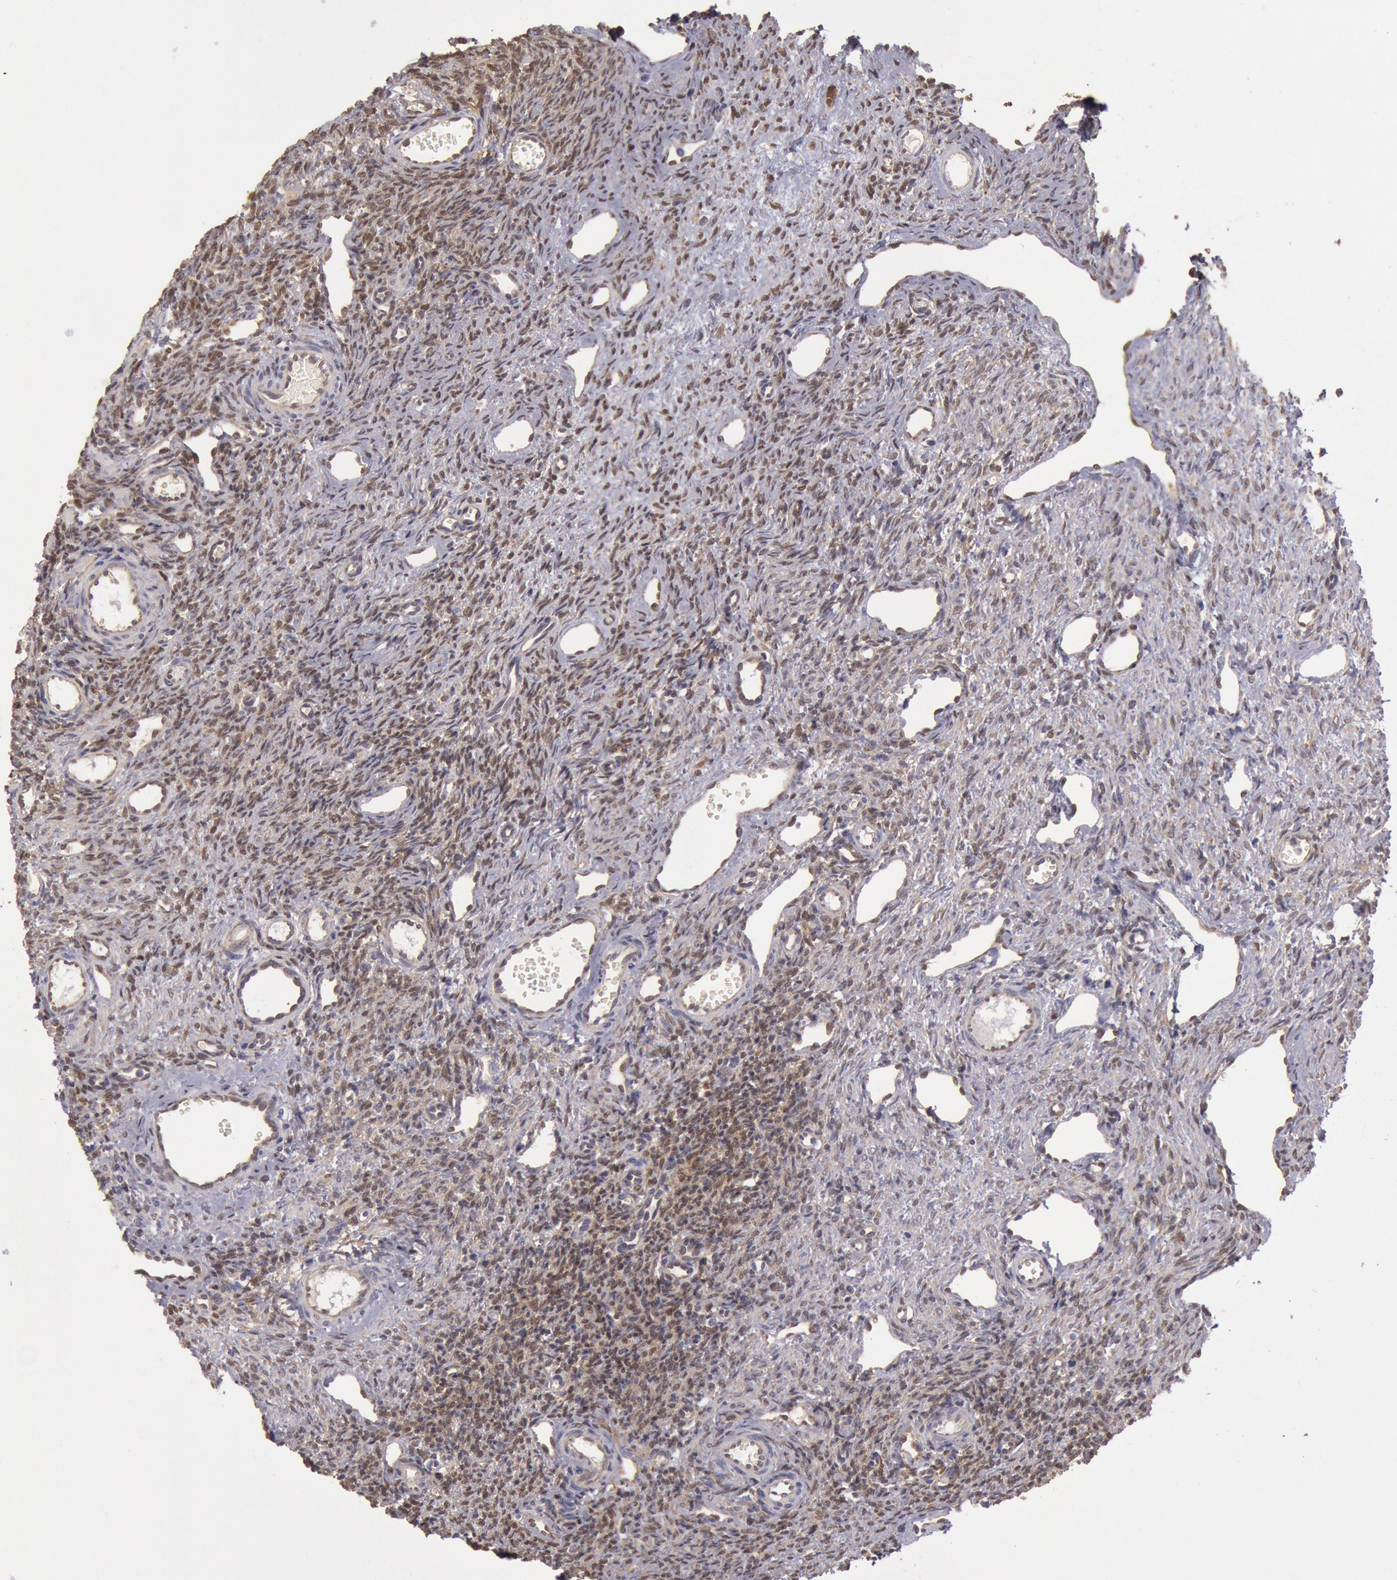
{"staining": {"intensity": "moderate", "quantity": ">75%", "location": "cytoplasmic/membranous"}, "tissue": "ovary", "cell_type": "Ovarian stroma cells", "image_type": "normal", "snomed": [{"axis": "morphology", "description": "Normal tissue, NOS"}, {"axis": "topography", "description": "Ovary"}], "caption": "A brown stain labels moderate cytoplasmic/membranous staining of a protein in ovarian stroma cells of normal ovary. (DAB (3,3'-diaminobenzidine) IHC, brown staining for protein, blue staining for nuclei).", "gene": "MPST", "patient": {"sex": "female", "age": 33}}